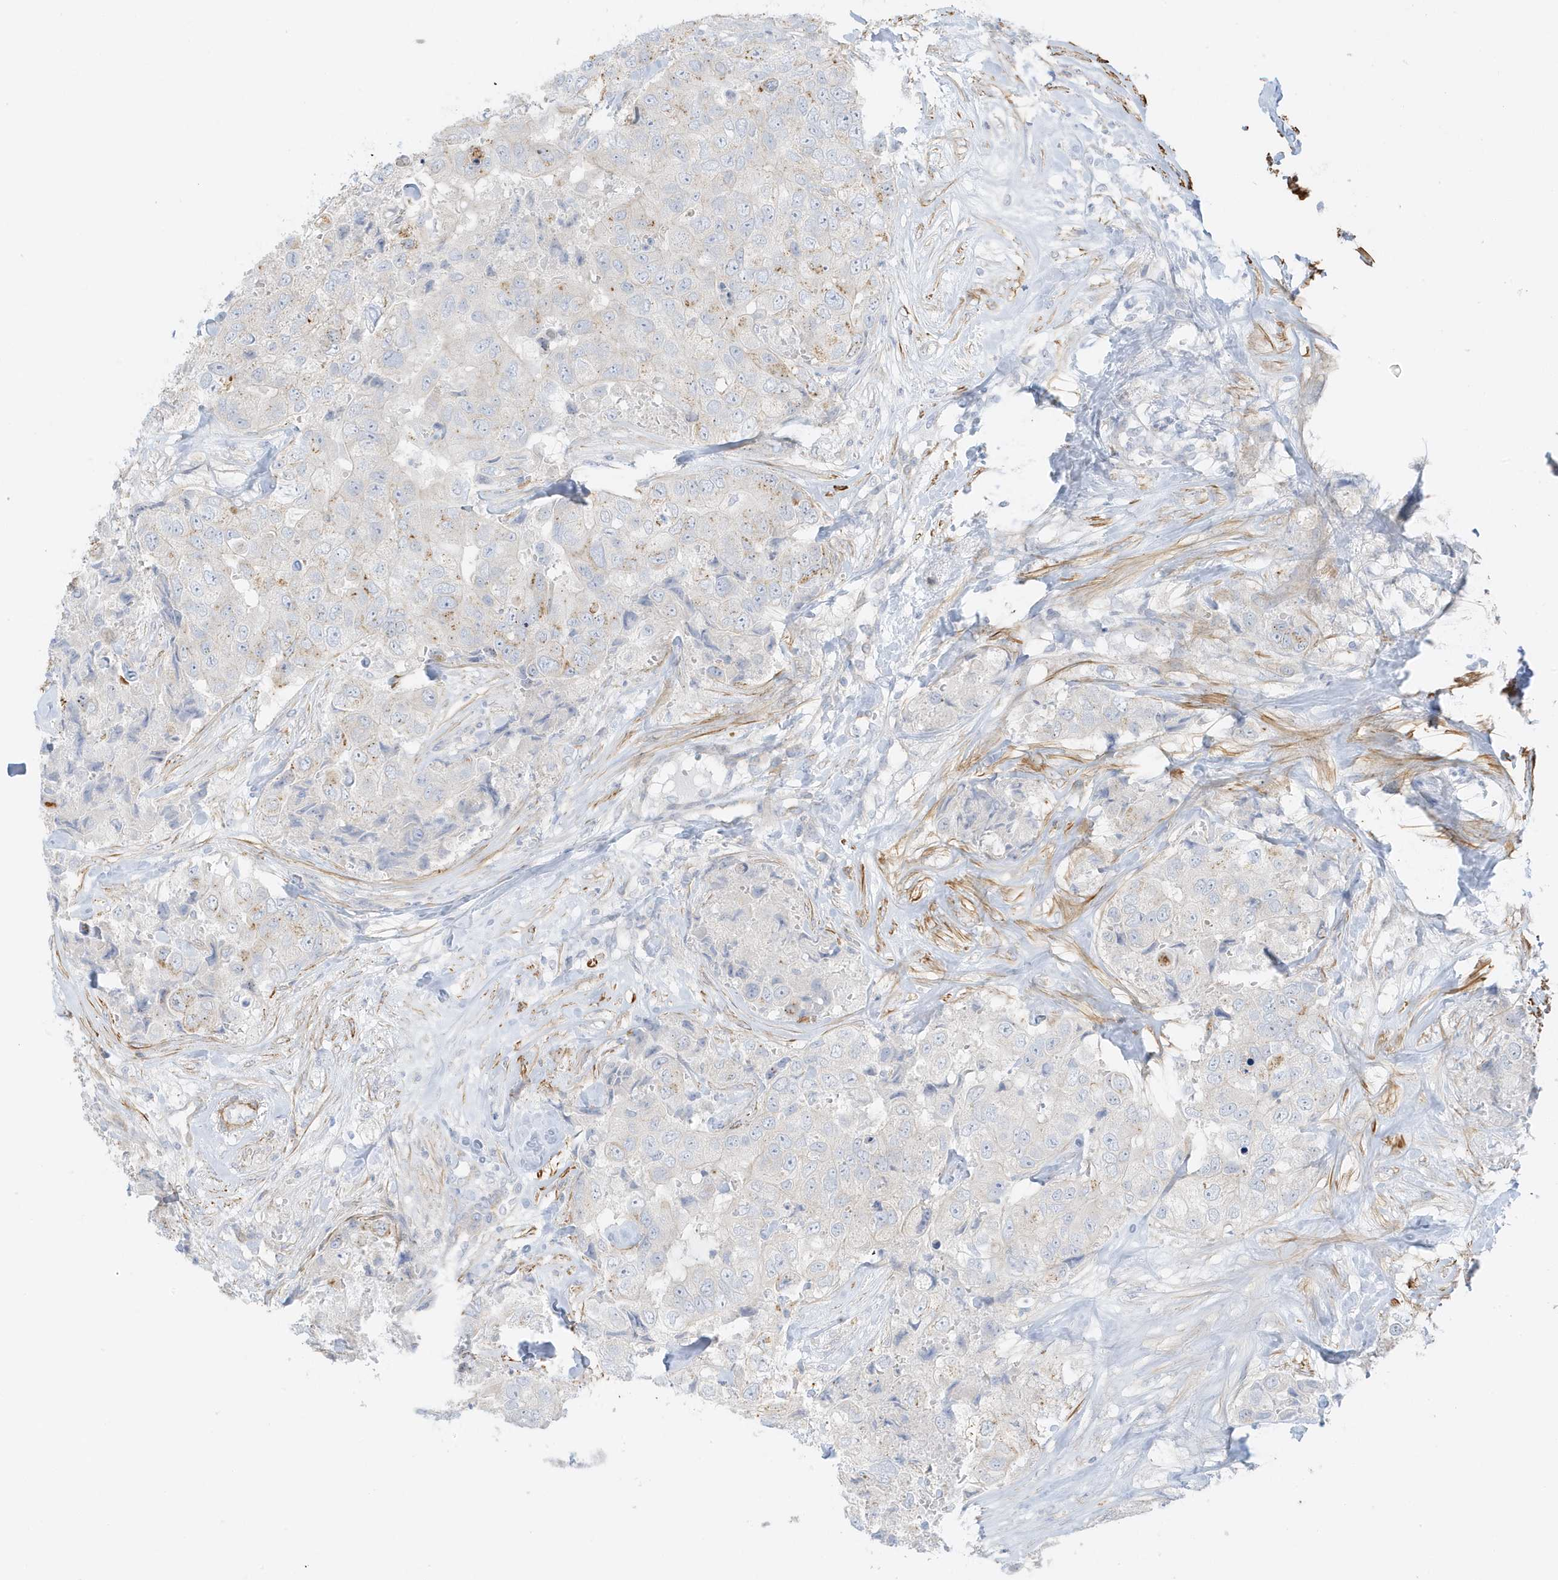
{"staining": {"intensity": "moderate", "quantity": "<25%", "location": "cytoplasmic/membranous"}, "tissue": "breast cancer", "cell_type": "Tumor cells", "image_type": "cancer", "snomed": [{"axis": "morphology", "description": "Duct carcinoma"}, {"axis": "topography", "description": "Breast"}], "caption": "IHC micrograph of human infiltrating ductal carcinoma (breast) stained for a protein (brown), which displays low levels of moderate cytoplasmic/membranous staining in about <25% of tumor cells.", "gene": "SLC22A13", "patient": {"sex": "female", "age": 62}}